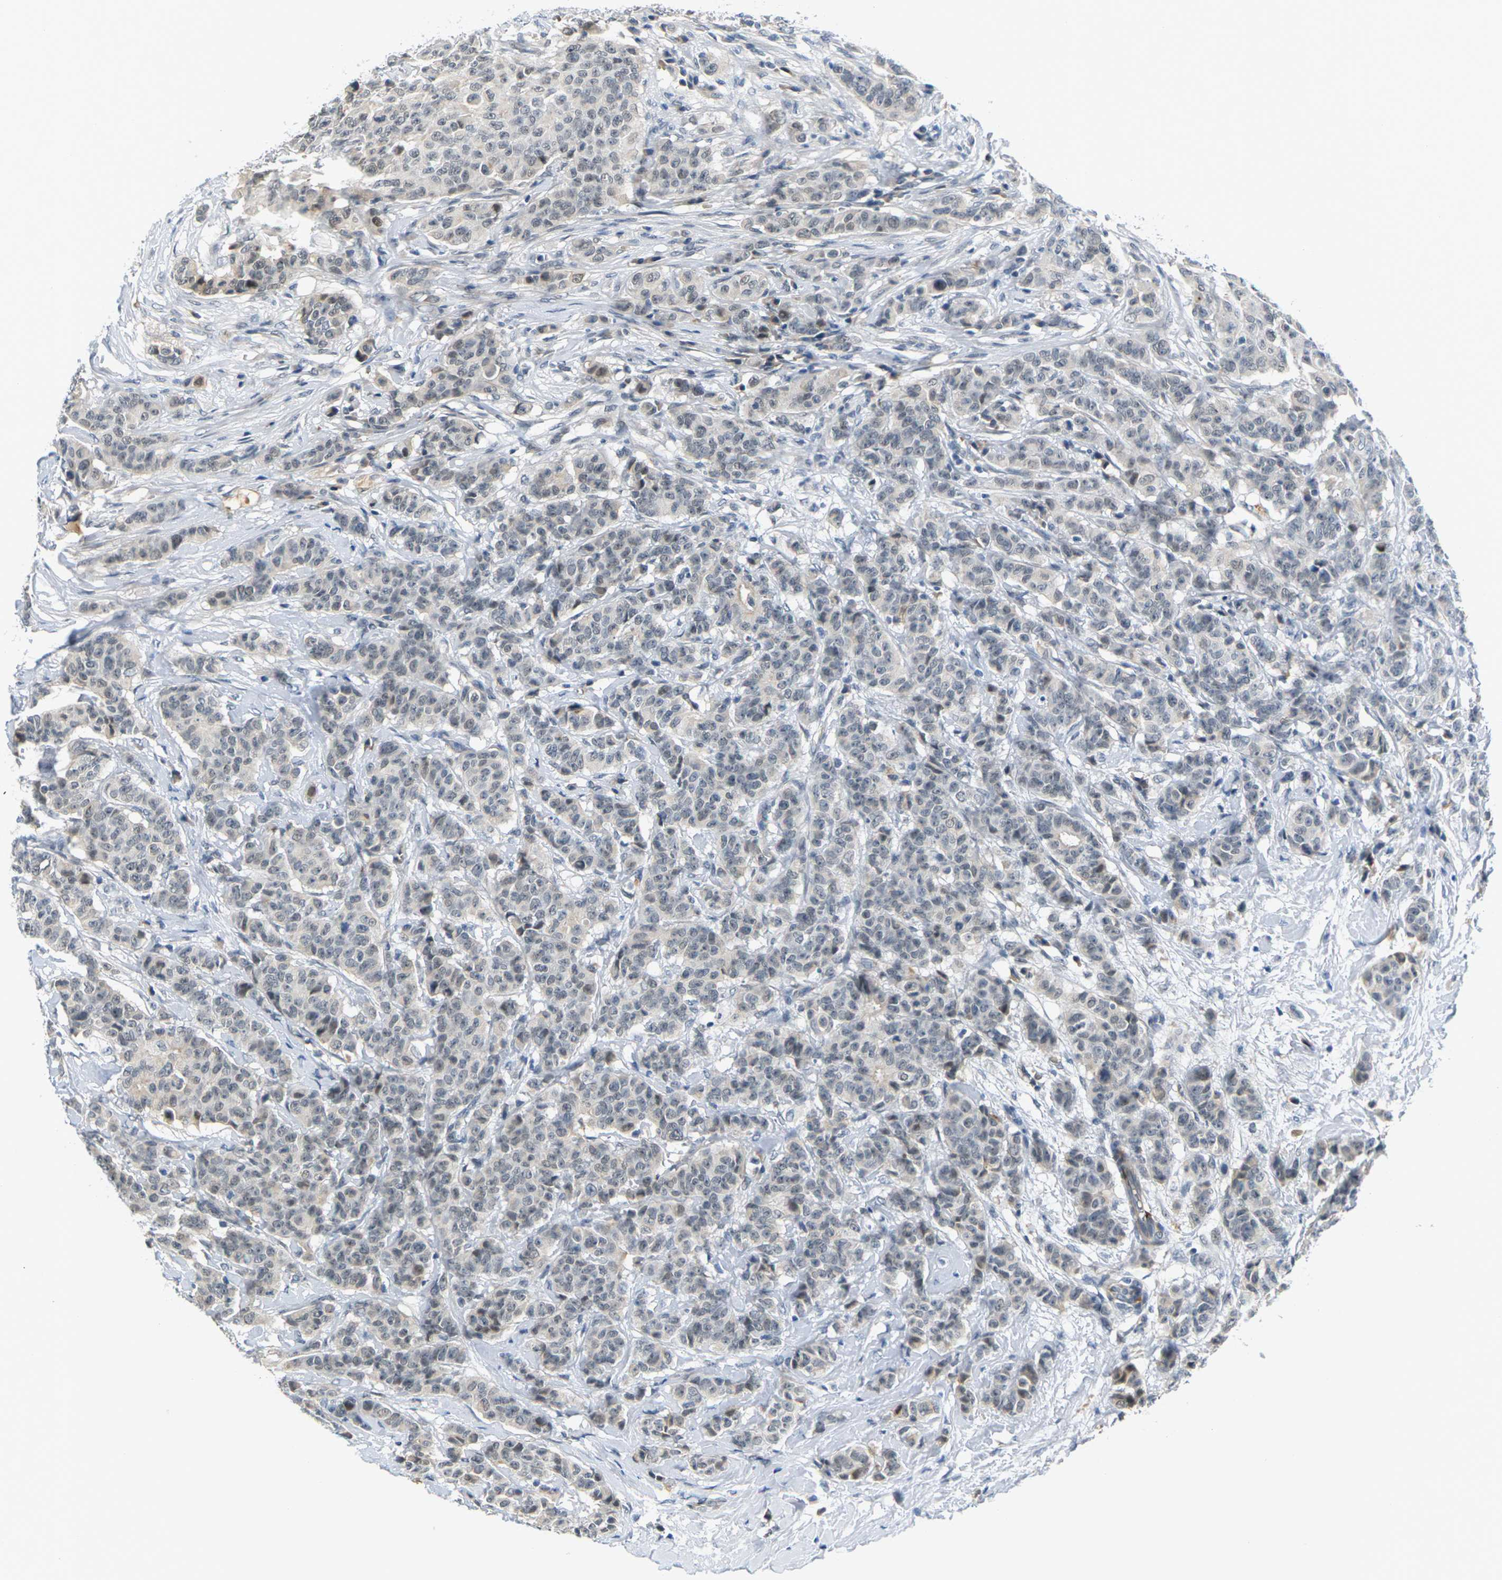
{"staining": {"intensity": "weak", "quantity": "<25%", "location": "cytoplasmic/membranous"}, "tissue": "breast cancer", "cell_type": "Tumor cells", "image_type": "cancer", "snomed": [{"axis": "morphology", "description": "Normal tissue, NOS"}, {"axis": "morphology", "description": "Duct carcinoma"}, {"axis": "topography", "description": "Breast"}], "caption": "The micrograph shows no significant expression in tumor cells of invasive ductal carcinoma (breast).", "gene": "PKP2", "patient": {"sex": "female", "age": 40}}